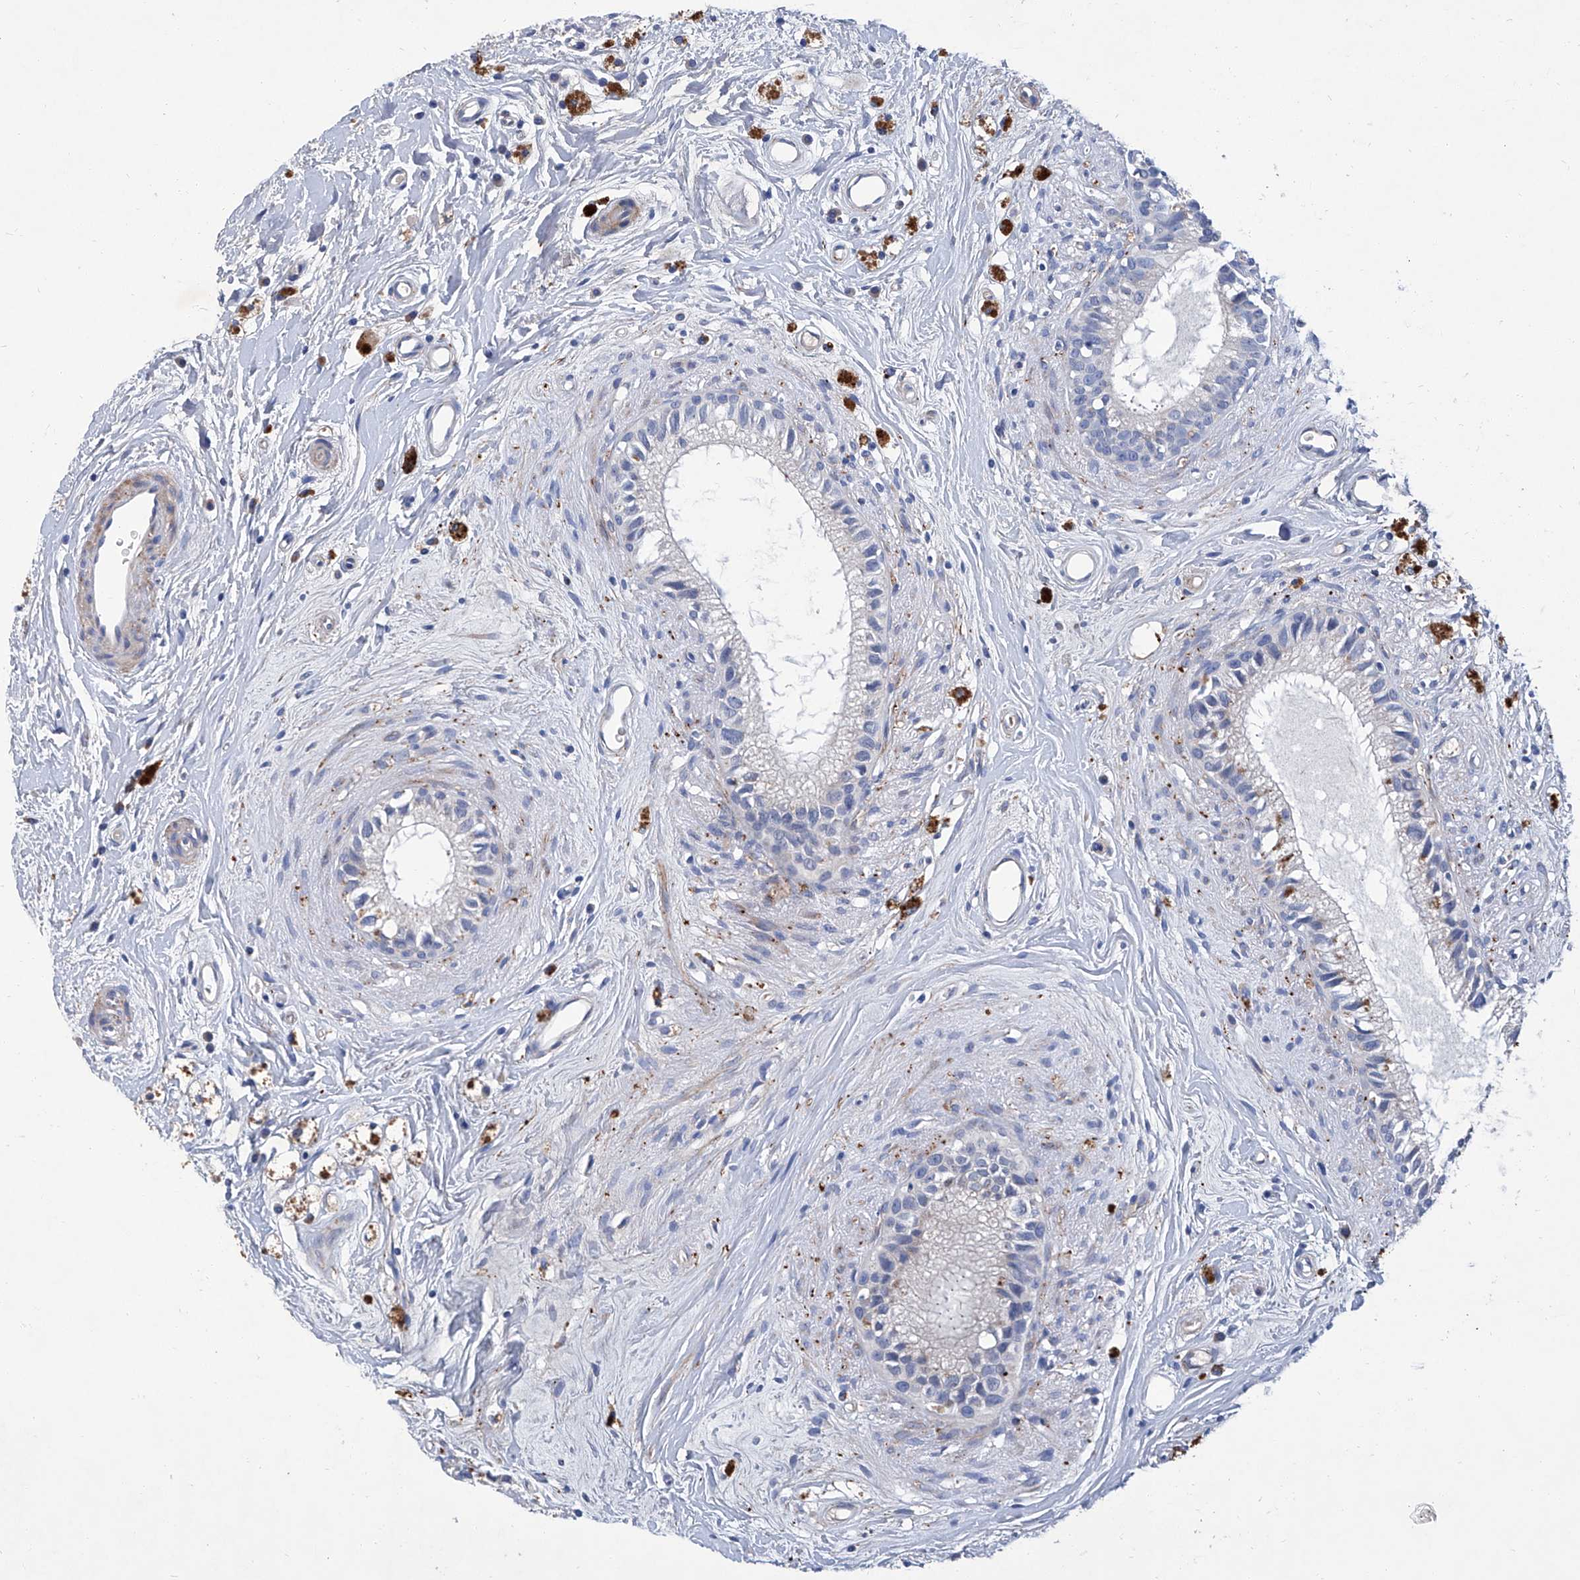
{"staining": {"intensity": "weak", "quantity": "<25%", "location": "cytoplasmic/membranous"}, "tissue": "epididymis", "cell_type": "Glandular cells", "image_type": "normal", "snomed": [{"axis": "morphology", "description": "Normal tissue, NOS"}, {"axis": "topography", "description": "Epididymis"}], "caption": "DAB immunohistochemical staining of benign human epididymis demonstrates no significant staining in glandular cells. (DAB immunohistochemistry visualized using brightfield microscopy, high magnification).", "gene": "GPT", "patient": {"sex": "male", "age": 80}}